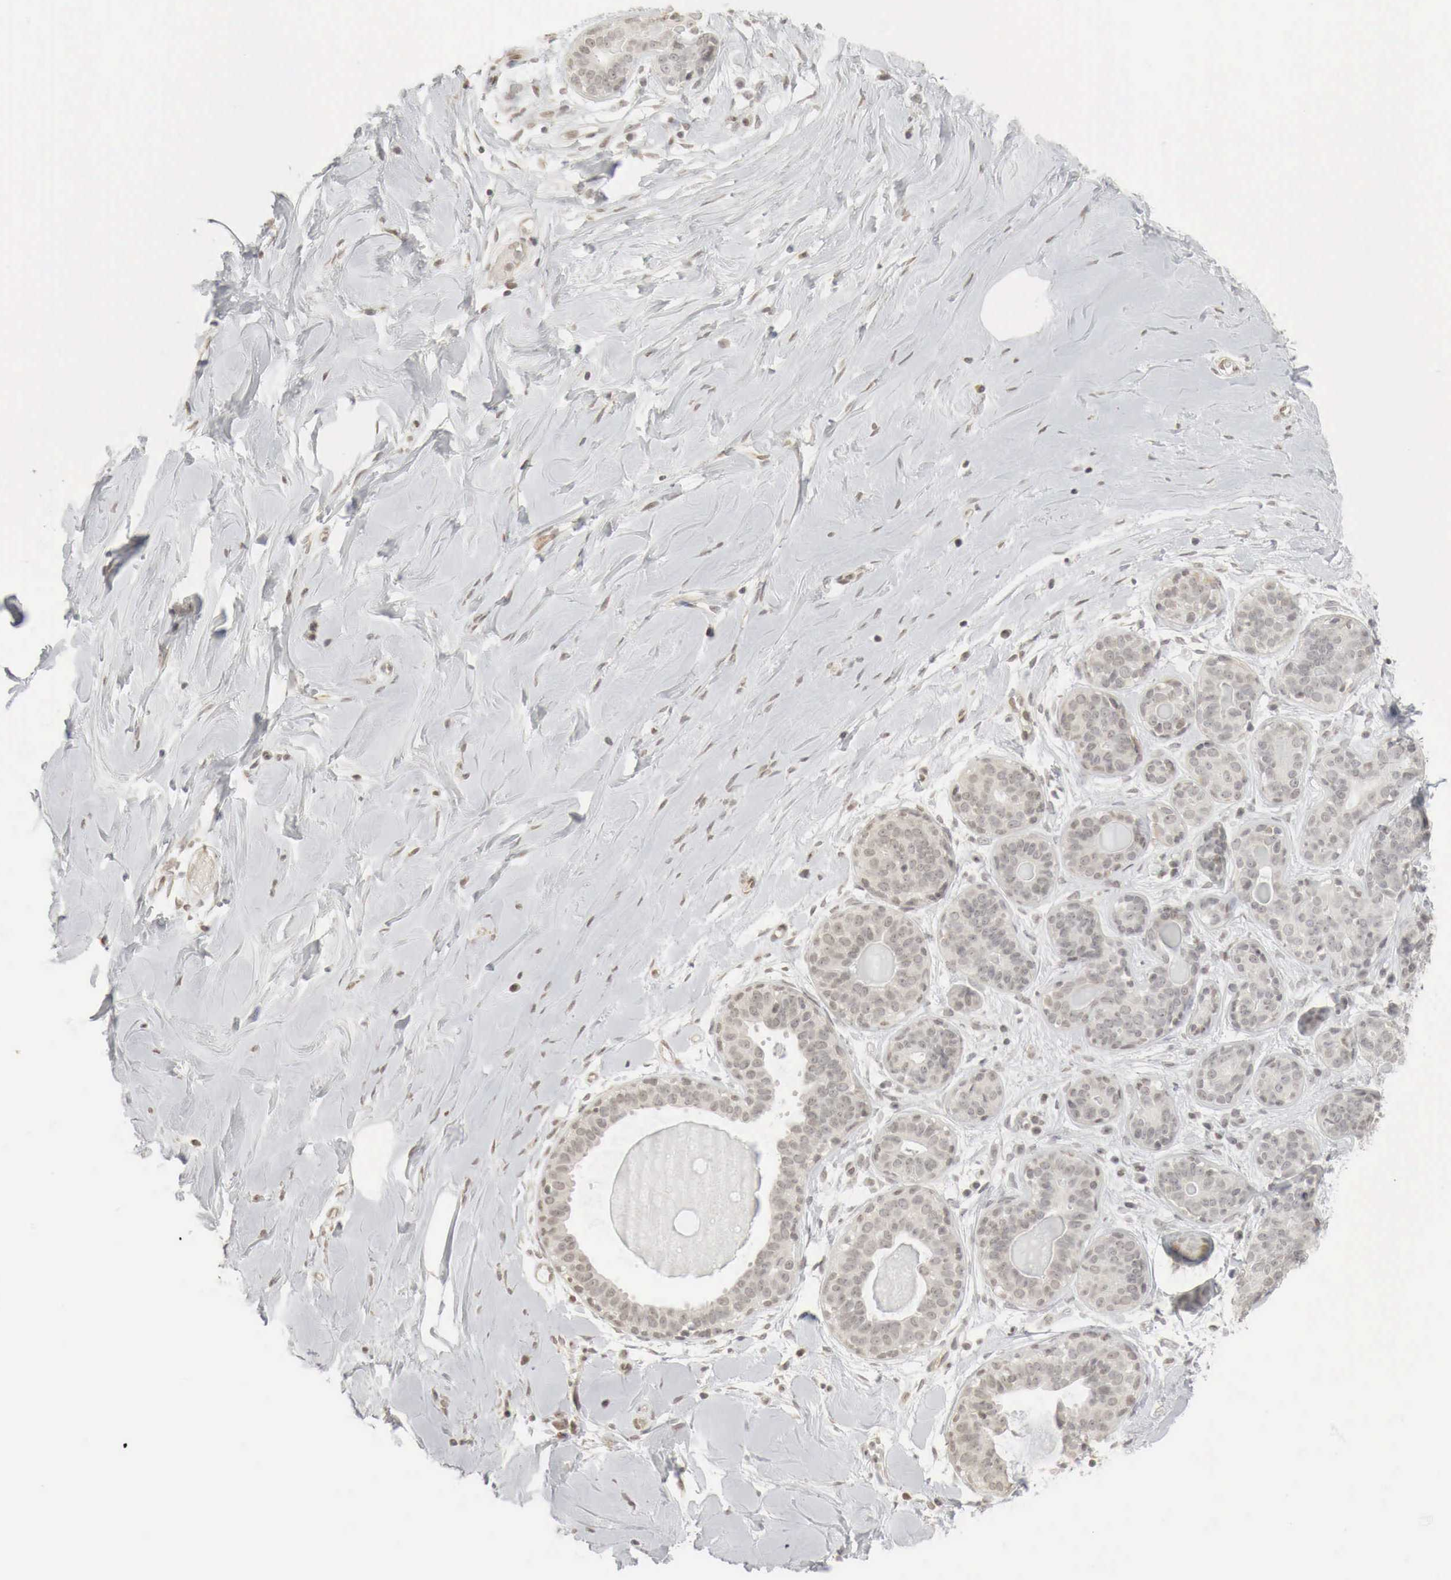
{"staining": {"intensity": "negative", "quantity": "none", "location": "none"}, "tissue": "breast", "cell_type": "Adipocytes", "image_type": "normal", "snomed": [{"axis": "morphology", "description": "Normal tissue, NOS"}, {"axis": "topography", "description": "Breast"}], "caption": "Immunohistochemistry (IHC) of unremarkable breast displays no expression in adipocytes.", "gene": "ERBB4", "patient": {"sex": "female", "age": 44}}